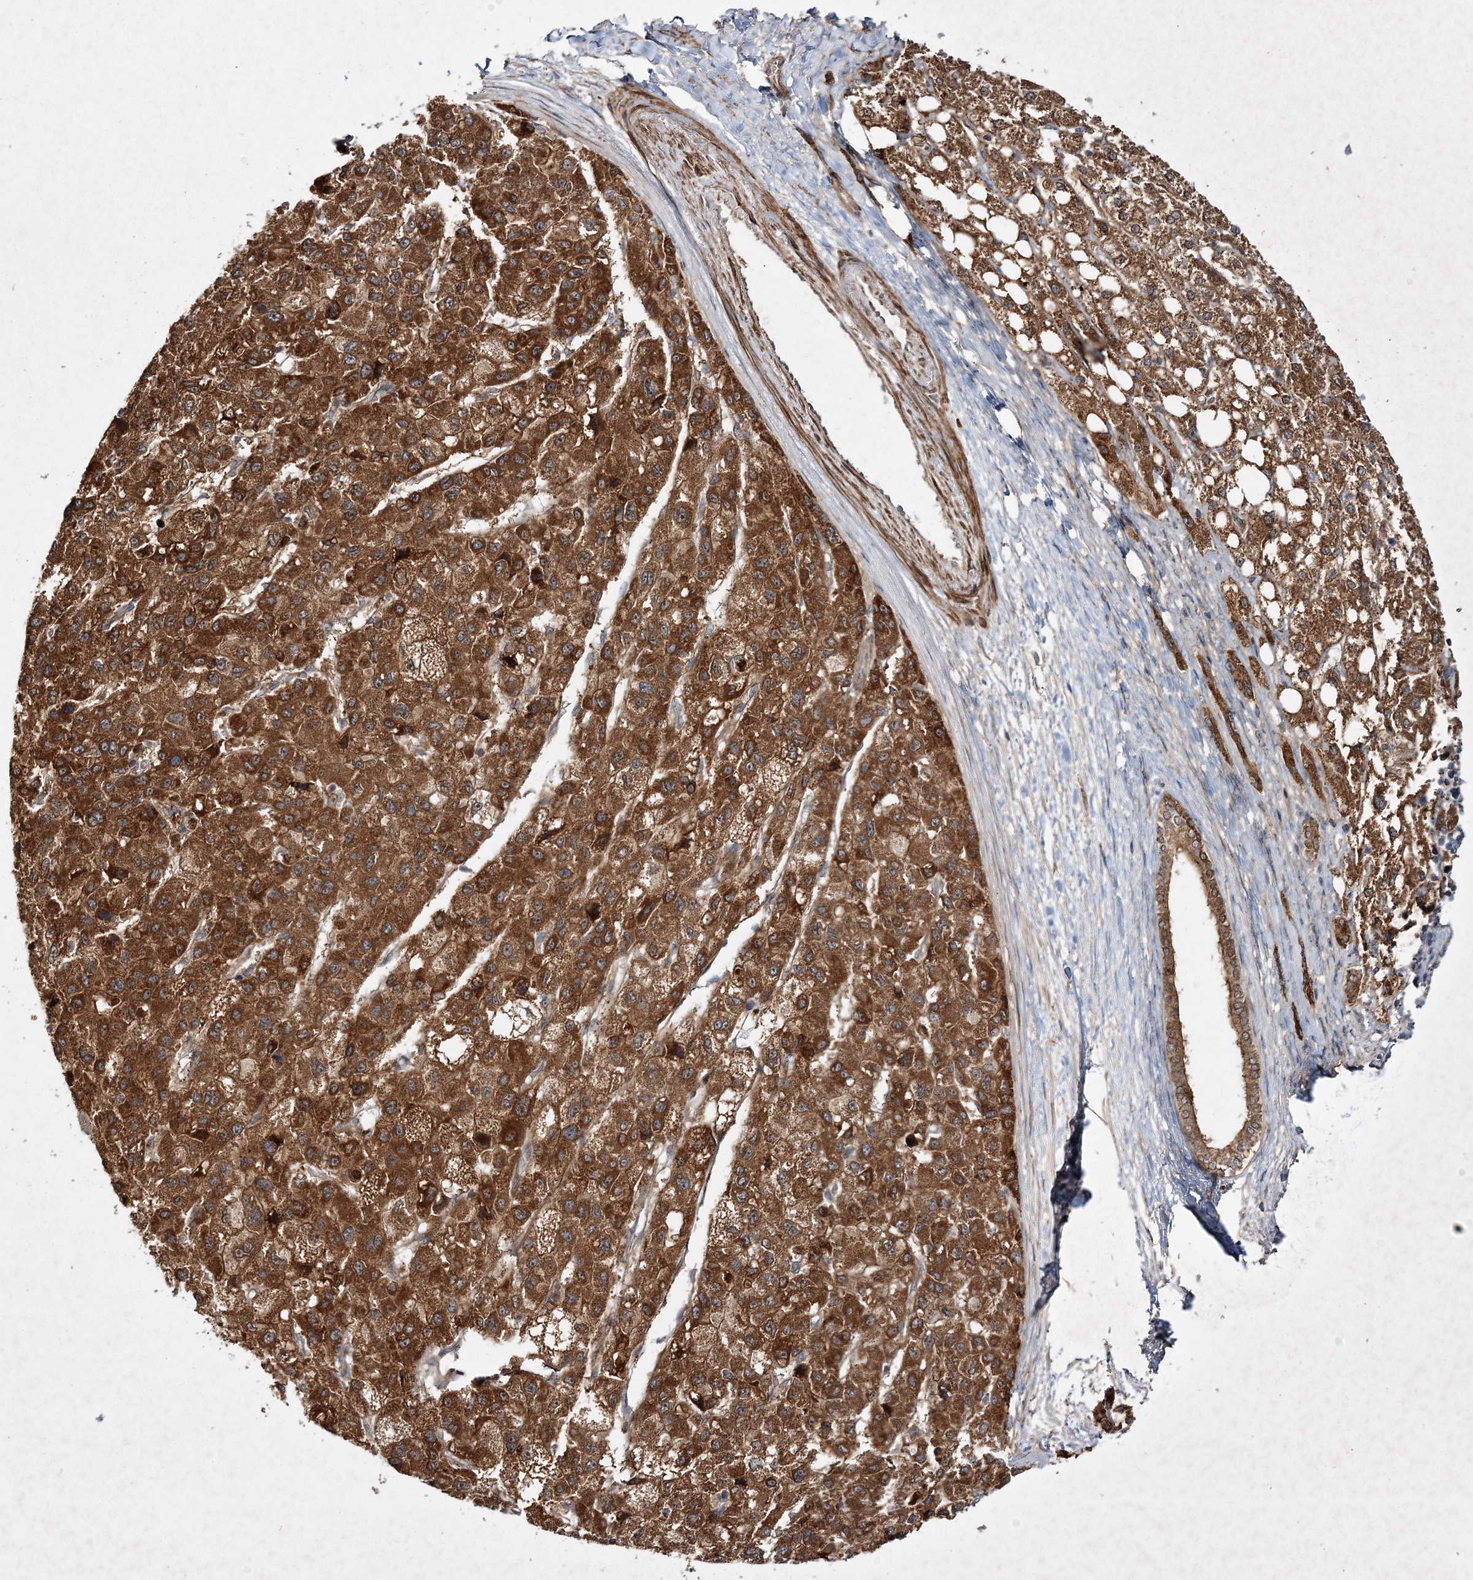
{"staining": {"intensity": "strong", "quantity": ">75%", "location": "cytoplasmic/membranous"}, "tissue": "liver cancer", "cell_type": "Tumor cells", "image_type": "cancer", "snomed": [{"axis": "morphology", "description": "Carcinoma, Hepatocellular, NOS"}, {"axis": "topography", "description": "Liver"}], "caption": "Approximately >75% of tumor cells in human hepatocellular carcinoma (liver) demonstrate strong cytoplasmic/membranous protein positivity as visualized by brown immunohistochemical staining.", "gene": "MOCS2", "patient": {"sex": "male", "age": 80}}